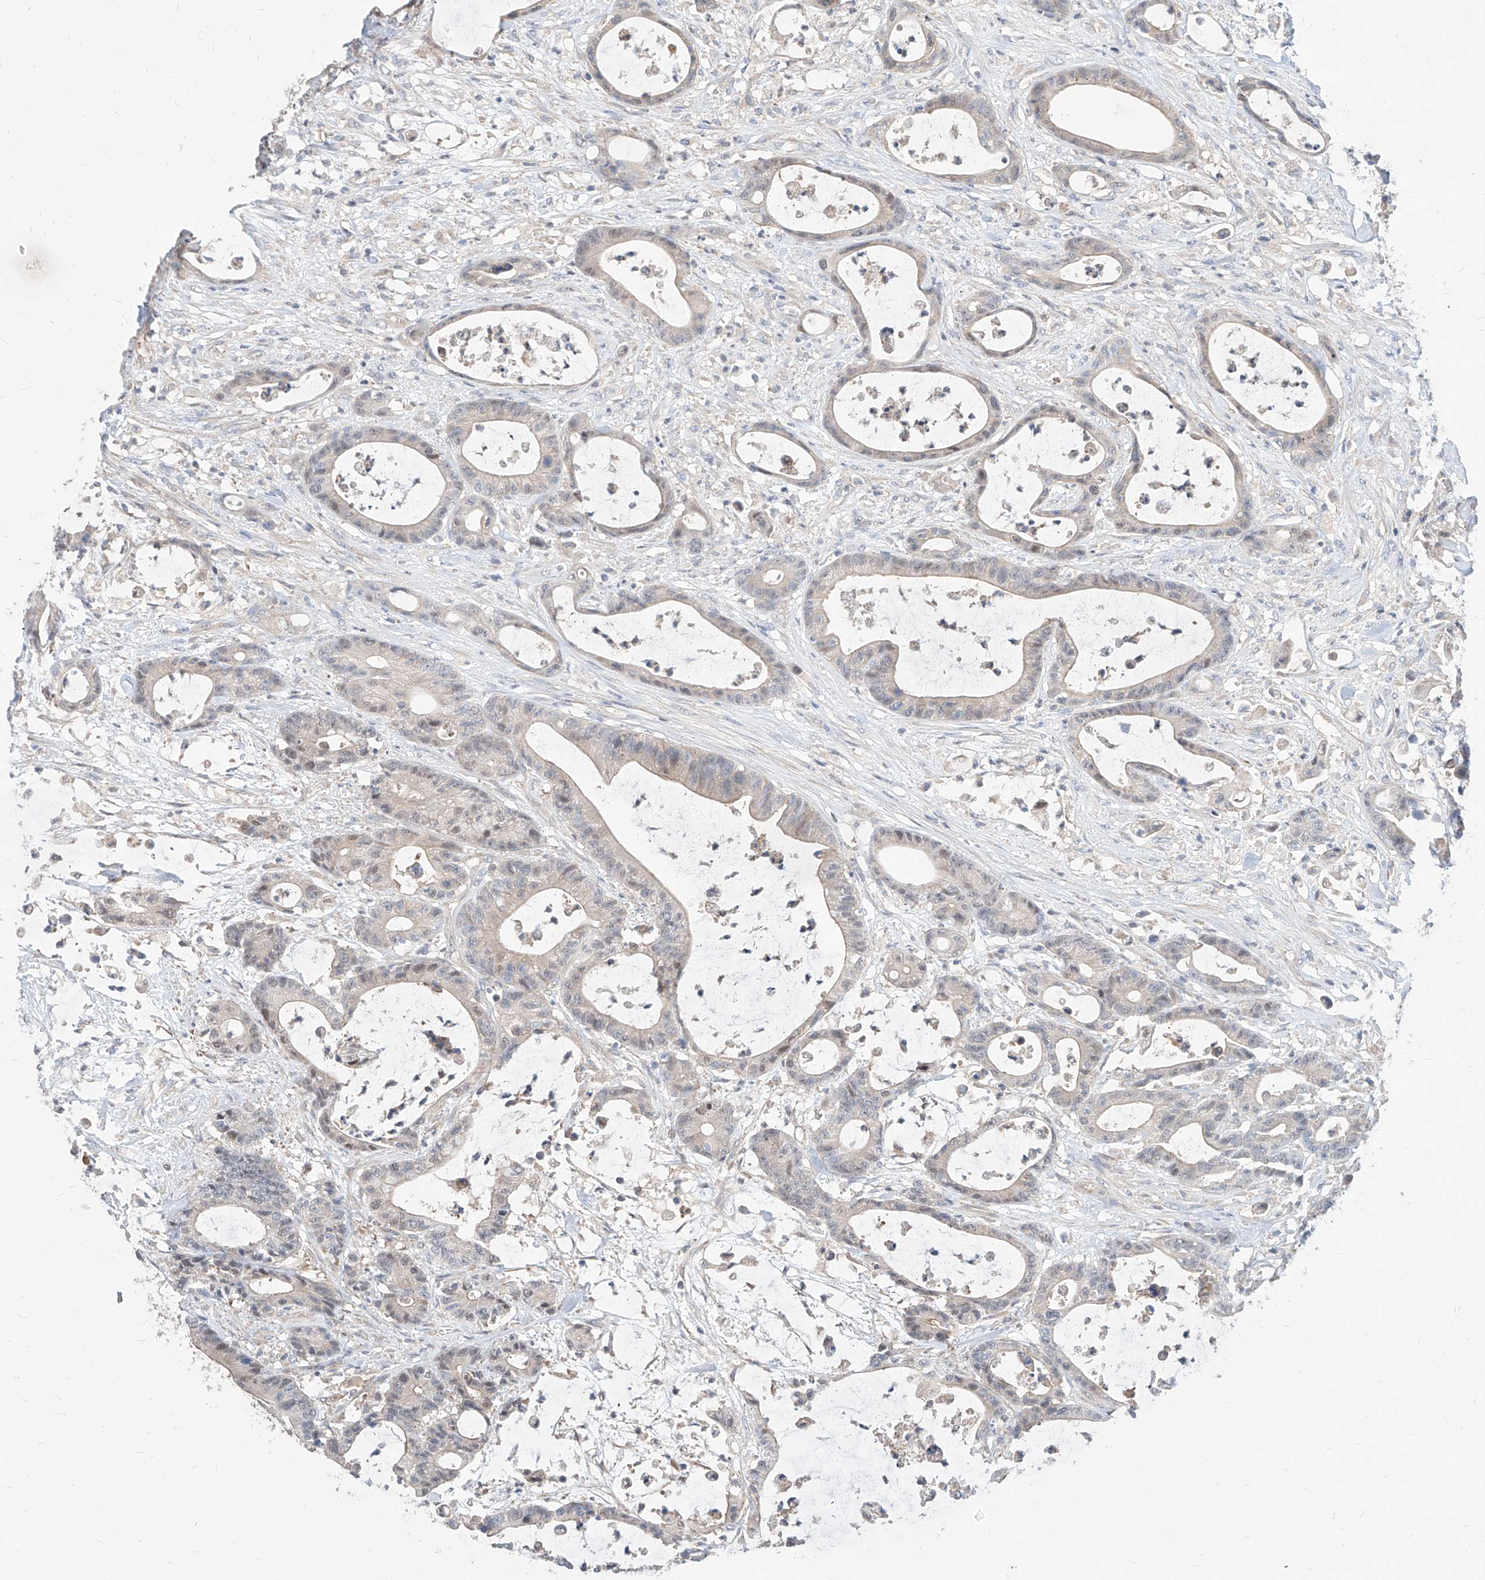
{"staining": {"intensity": "negative", "quantity": "none", "location": "none"}, "tissue": "colorectal cancer", "cell_type": "Tumor cells", "image_type": "cancer", "snomed": [{"axis": "morphology", "description": "Adenocarcinoma, NOS"}, {"axis": "topography", "description": "Colon"}], "caption": "Tumor cells show no significant expression in colorectal cancer (adenocarcinoma). Nuclei are stained in blue.", "gene": "TSNAX", "patient": {"sex": "female", "age": 84}}